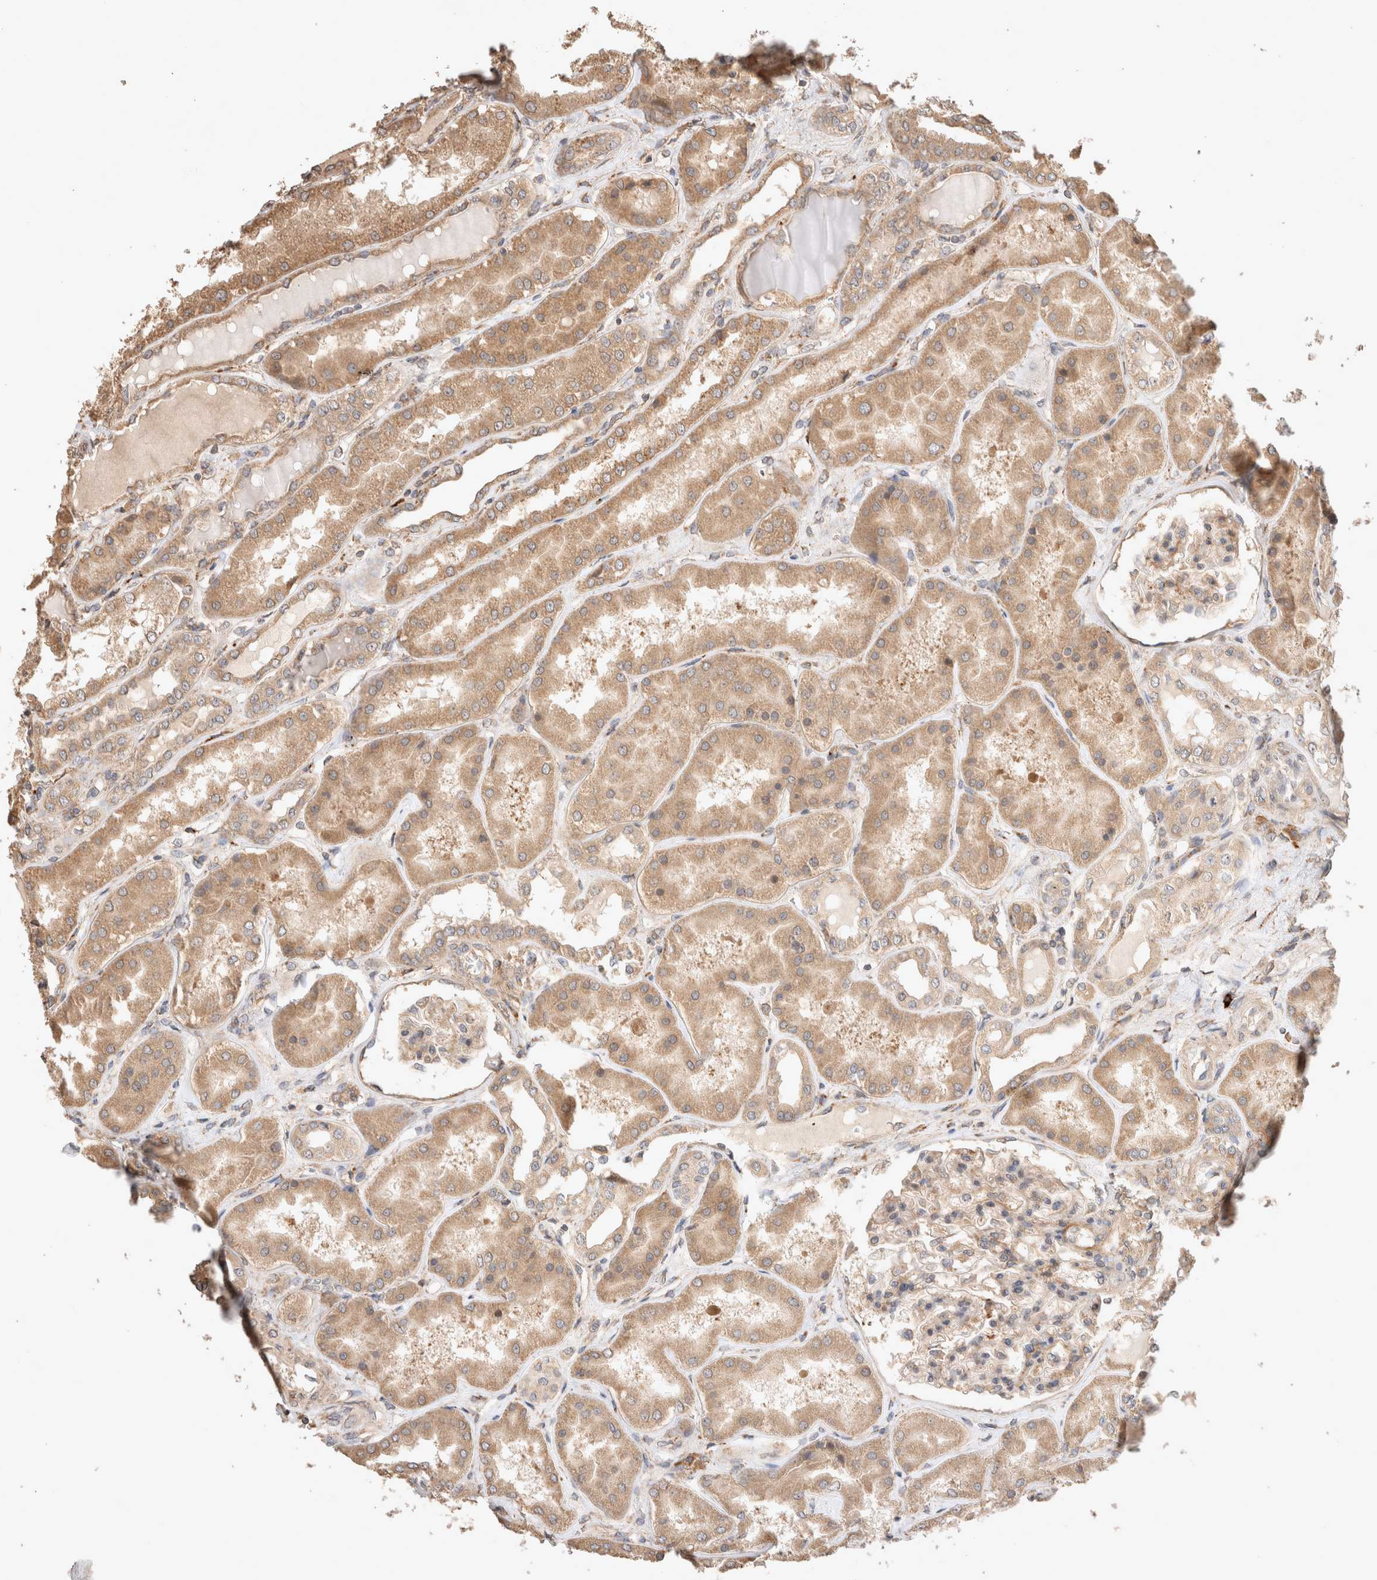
{"staining": {"intensity": "weak", "quantity": "25%-75%", "location": "cytoplasmic/membranous"}, "tissue": "kidney", "cell_type": "Cells in glomeruli", "image_type": "normal", "snomed": [{"axis": "morphology", "description": "Normal tissue, NOS"}, {"axis": "topography", "description": "Kidney"}], "caption": "This histopathology image displays immunohistochemistry (IHC) staining of normal human kidney, with low weak cytoplasmic/membranous expression in about 25%-75% of cells in glomeruli.", "gene": "HROB", "patient": {"sex": "female", "age": 56}}